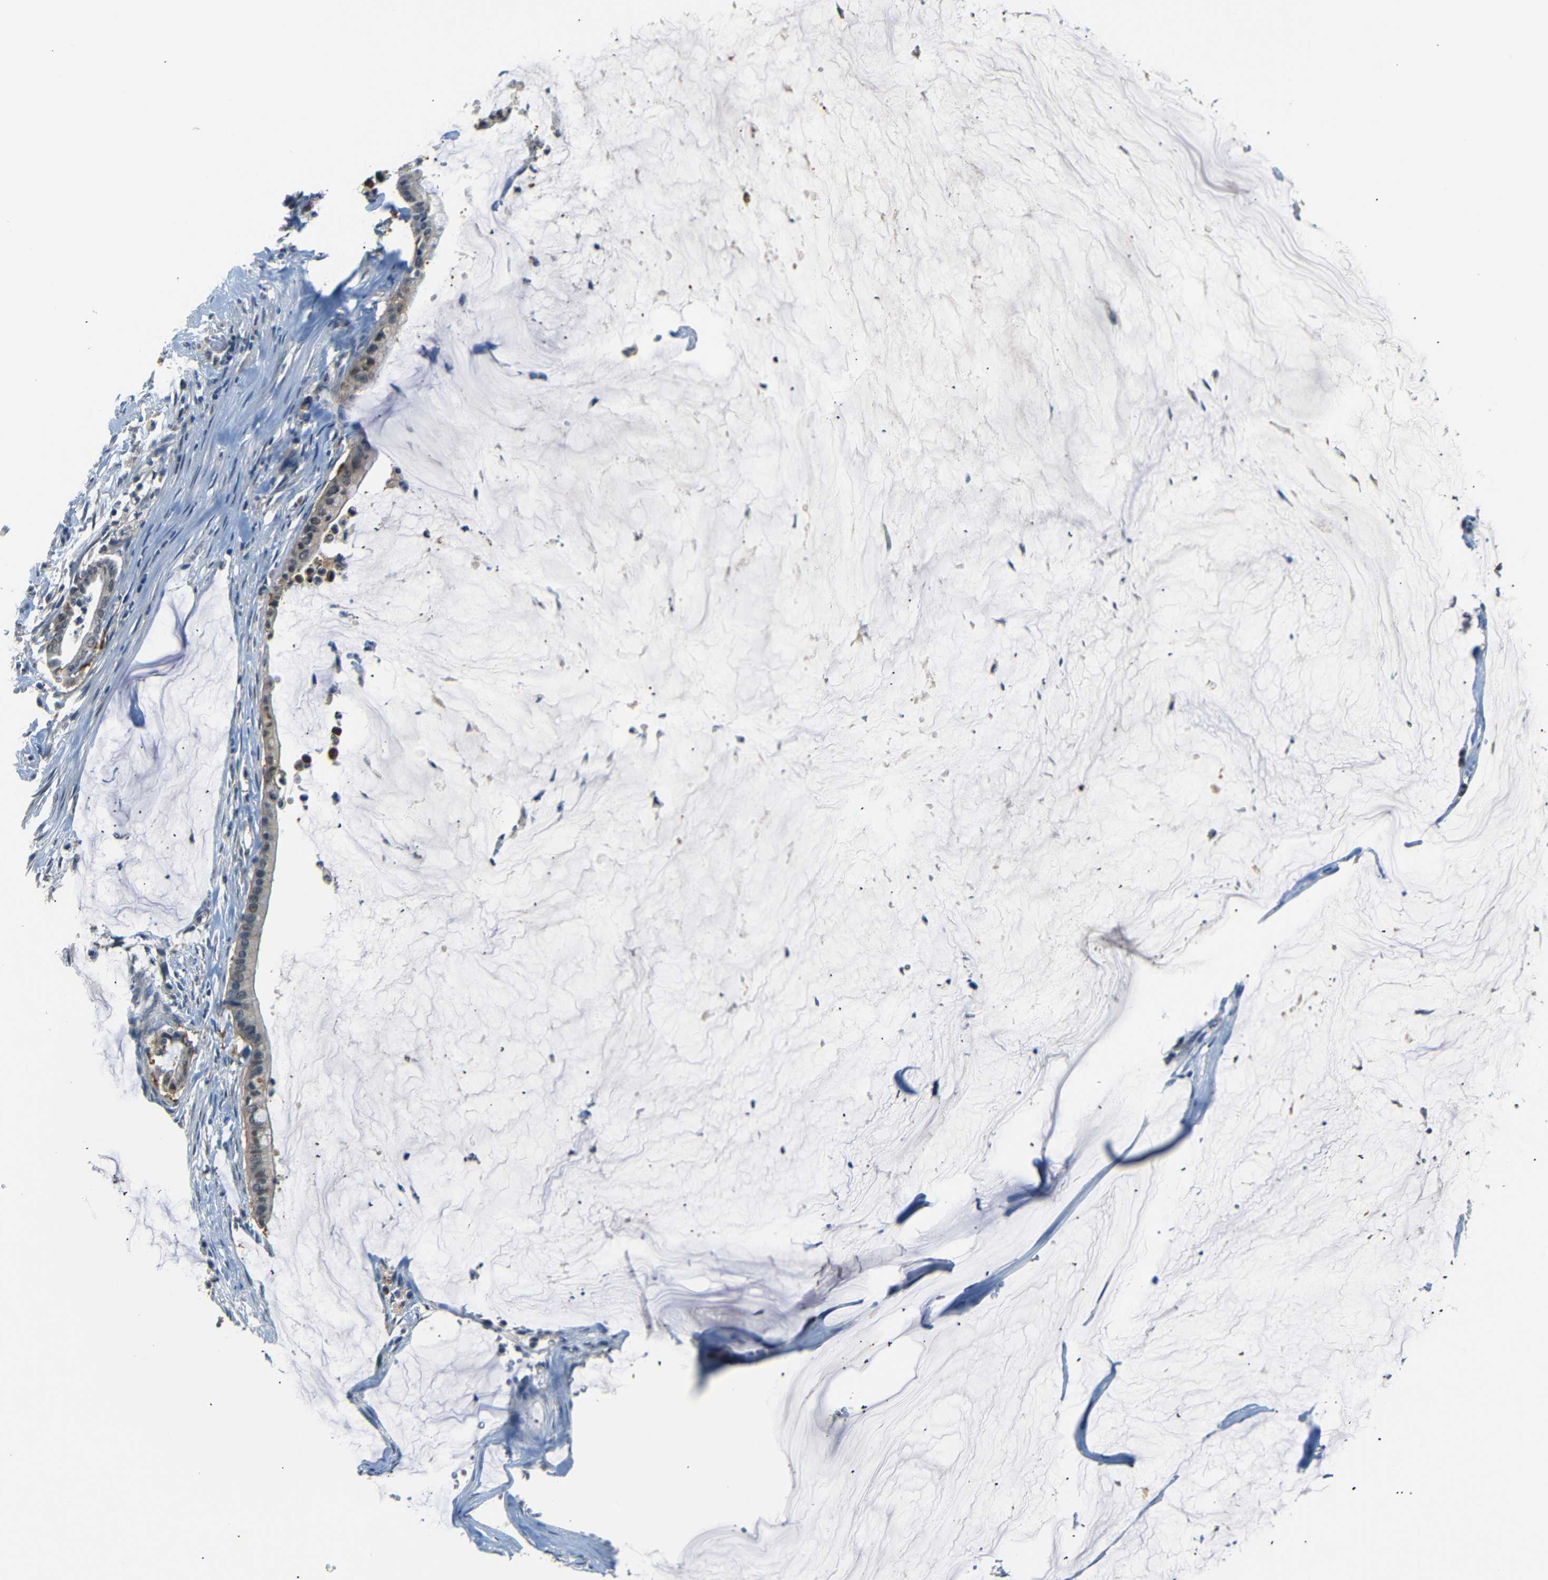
{"staining": {"intensity": "weak", "quantity": "<25%", "location": "cytoplasmic/membranous"}, "tissue": "pancreatic cancer", "cell_type": "Tumor cells", "image_type": "cancer", "snomed": [{"axis": "morphology", "description": "Adenocarcinoma, NOS"}, {"axis": "topography", "description": "Pancreas"}], "caption": "Immunohistochemistry micrograph of human pancreatic adenocarcinoma stained for a protein (brown), which demonstrates no positivity in tumor cells.", "gene": "SFN", "patient": {"sex": "male", "age": 41}}